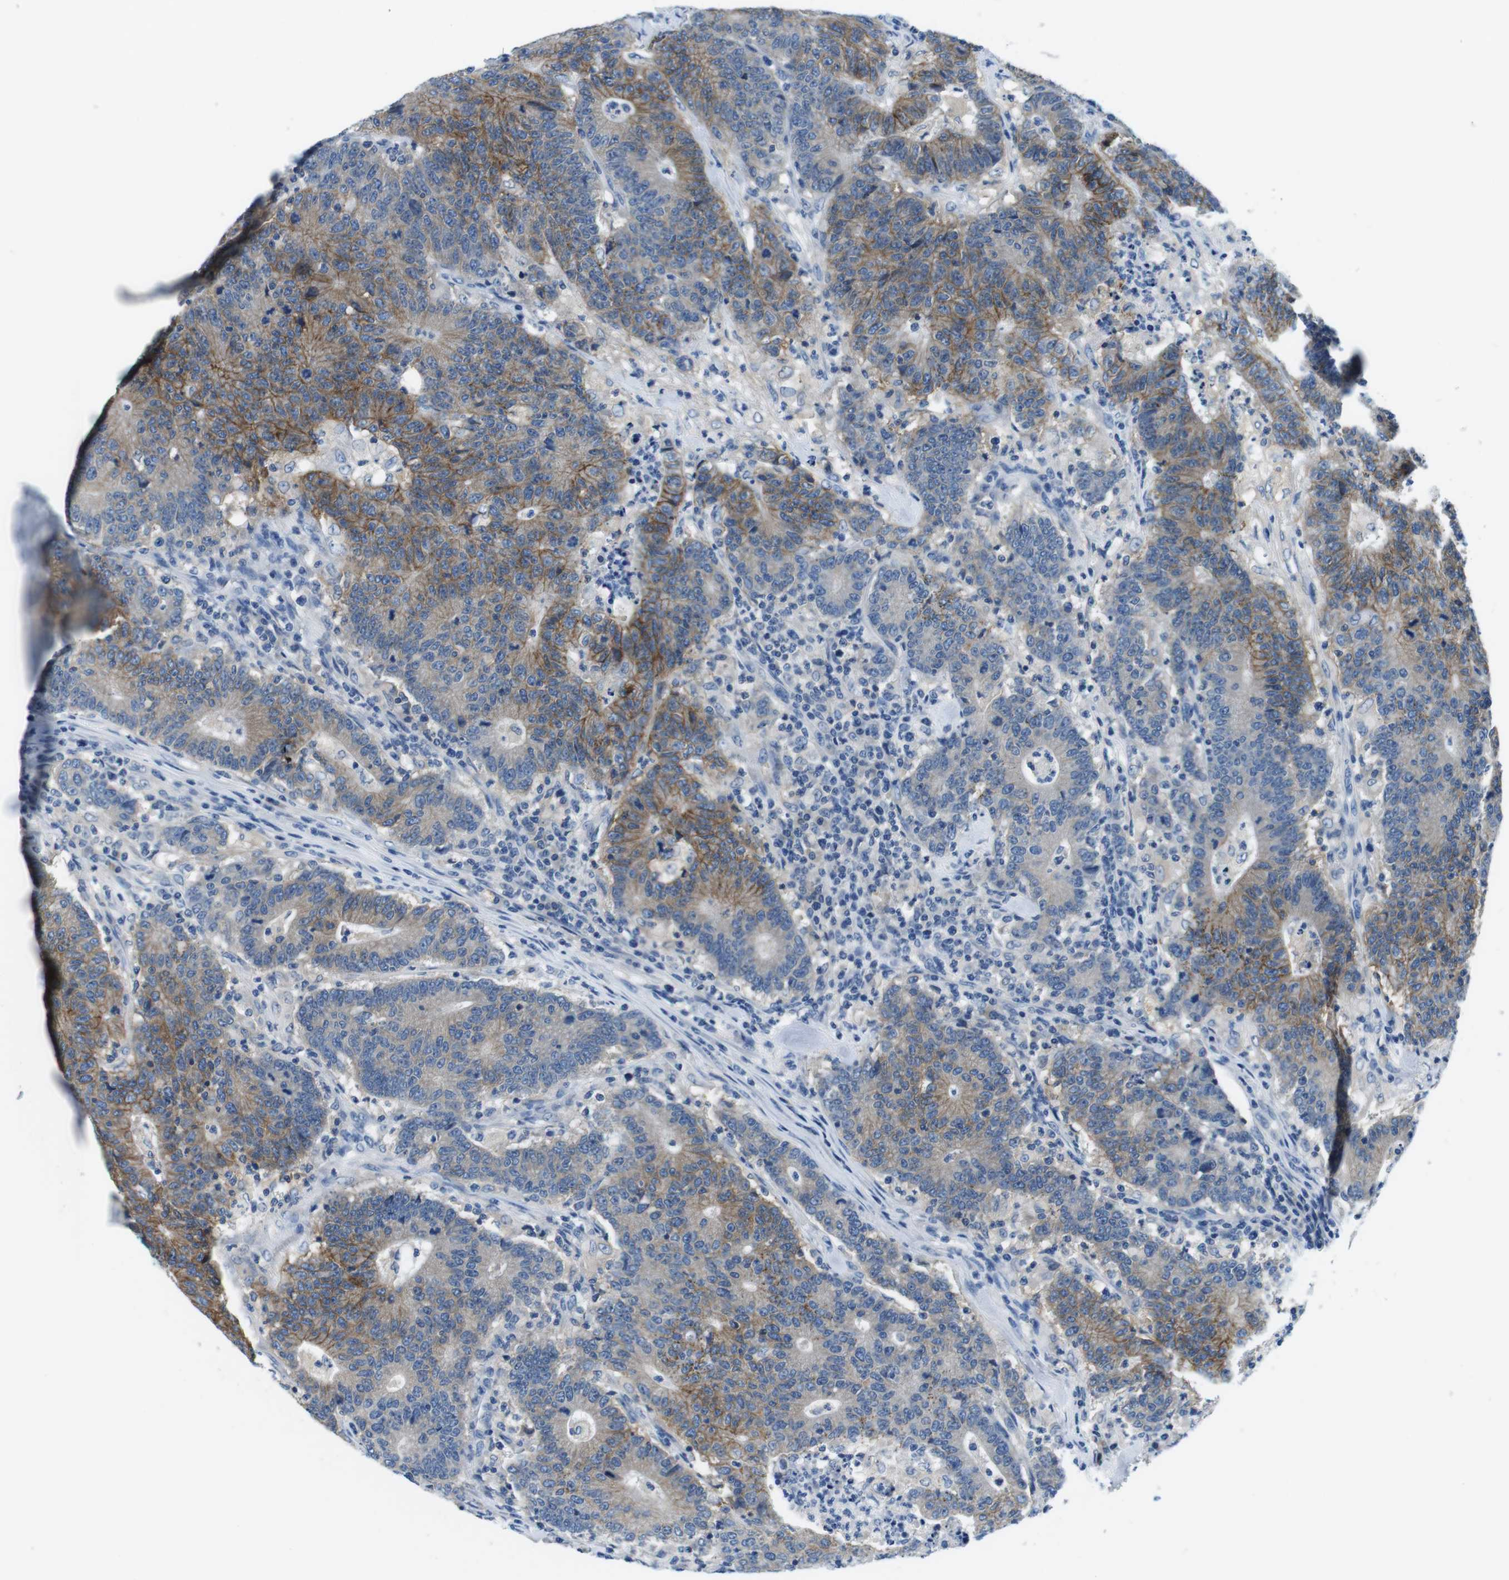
{"staining": {"intensity": "moderate", "quantity": ">75%", "location": "cytoplasmic/membranous"}, "tissue": "colorectal cancer", "cell_type": "Tumor cells", "image_type": "cancer", "snomed": [{"axis": "morphology", "description": "Normal tissue, NOS"}, {"axis": "morphology", "description": "Adenocarcinoma, NOS"}, {"axis": "topography", "description": "Colon"}], "caption": "Protein staining demonstrates moderate cytoplasmic/membranous positivity in approximately >75% of tumor cells in adenocarcinoma (colorectal).", "gene": "DENND4C", "patient": {"sex": "female", "age": 75}}